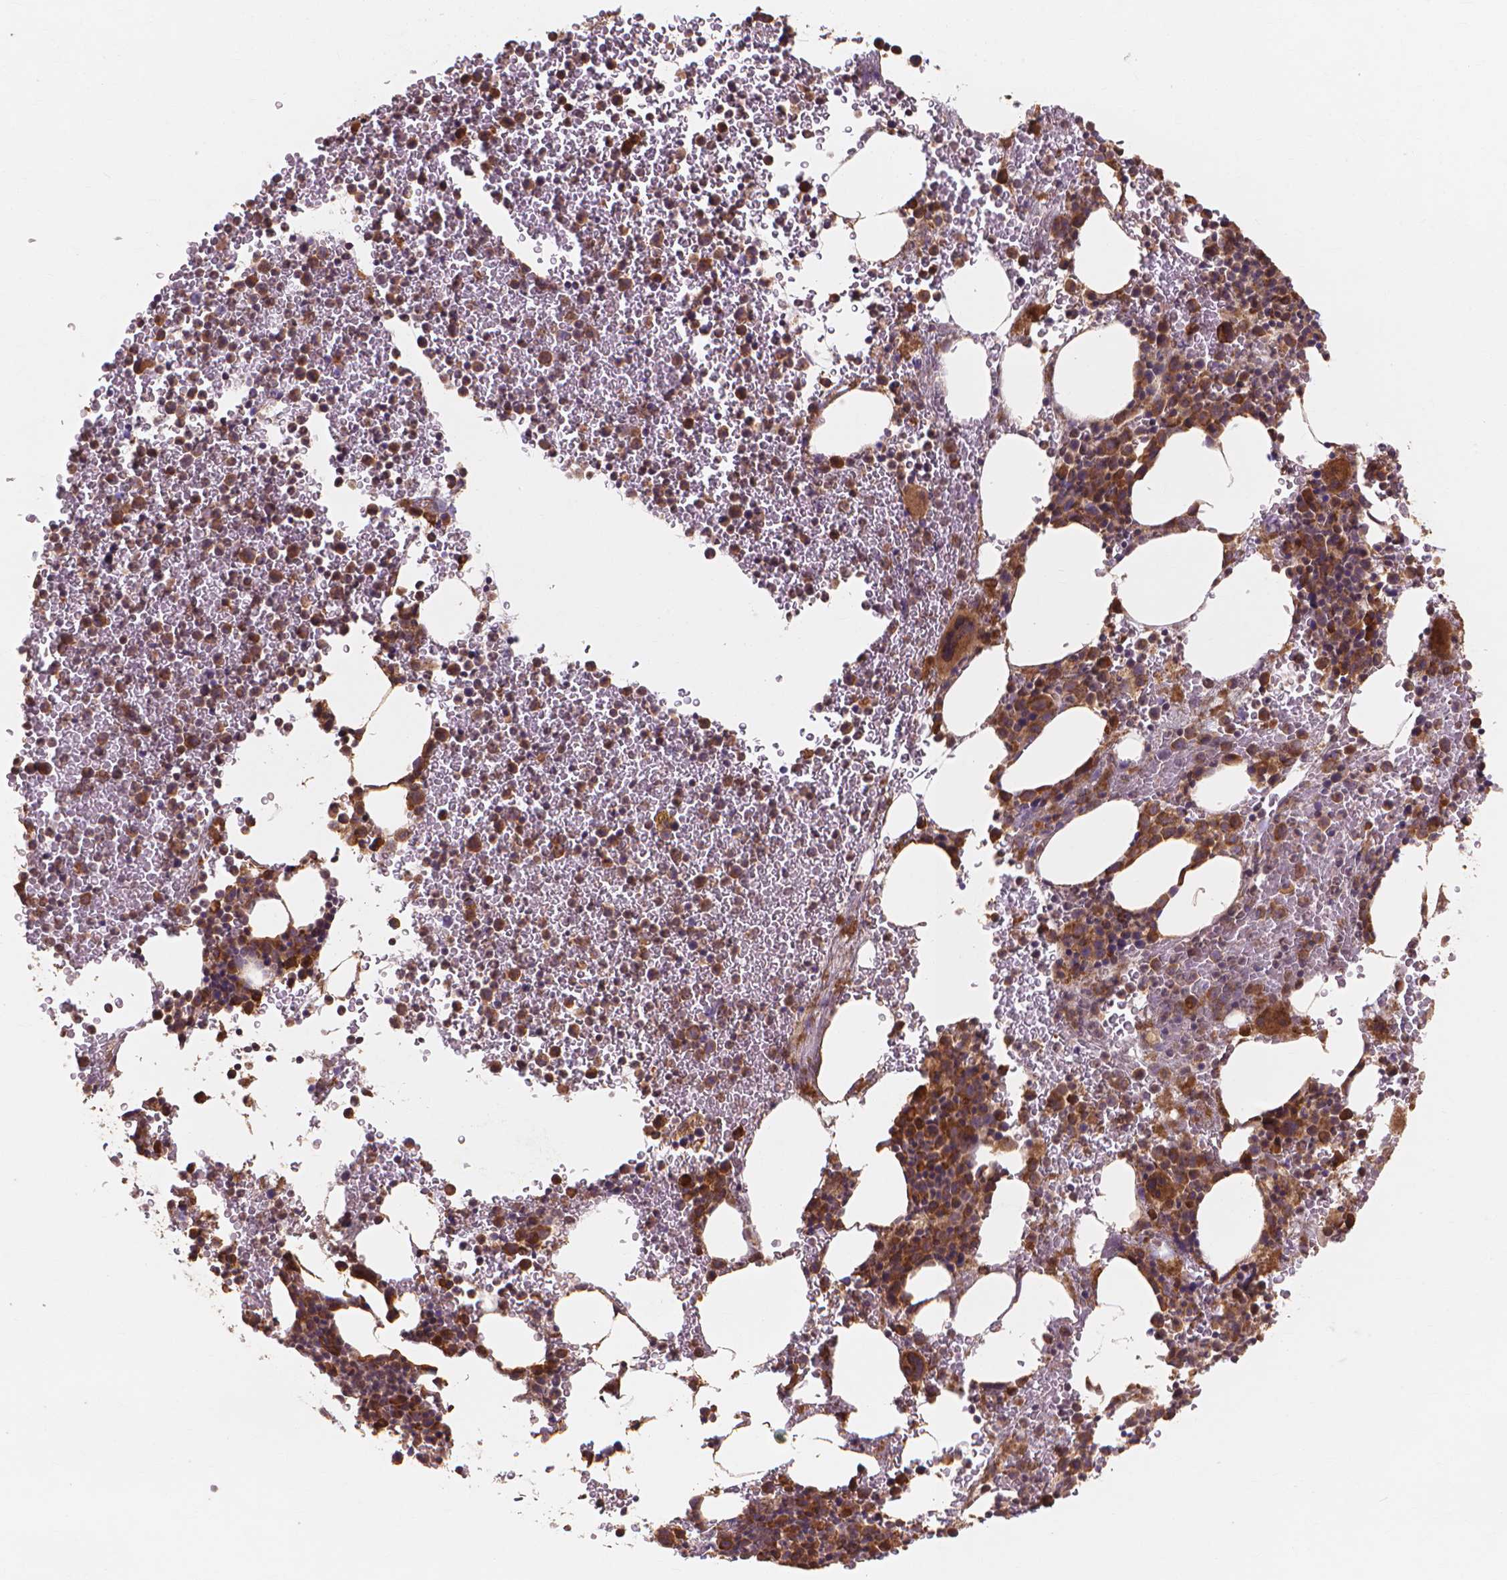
{"staining": {"intensity": "strong", "quantity": ">75%", "location": "cytoplasmic/membranous"}, "tissue": "bone marrow", "cell_type": "Hematopoietic cells", "image_type": "normal", "snomed": [{"axis": "morphology", "description": "Normal tissue, NOS"}, {"axis": "topography", "description": "Bone marrow"}], "caption": "A brown stain highlights strong cytoplasmic/membranous positivity of a protein in hematopoietic cells of normal bone marrow. Using DAB (brown) and hematoxylin (blue) stains, captured at high magnification using brightfield microscopy.", "gene": "TAB2", "patient": {"sex": "female", "age": 56}}